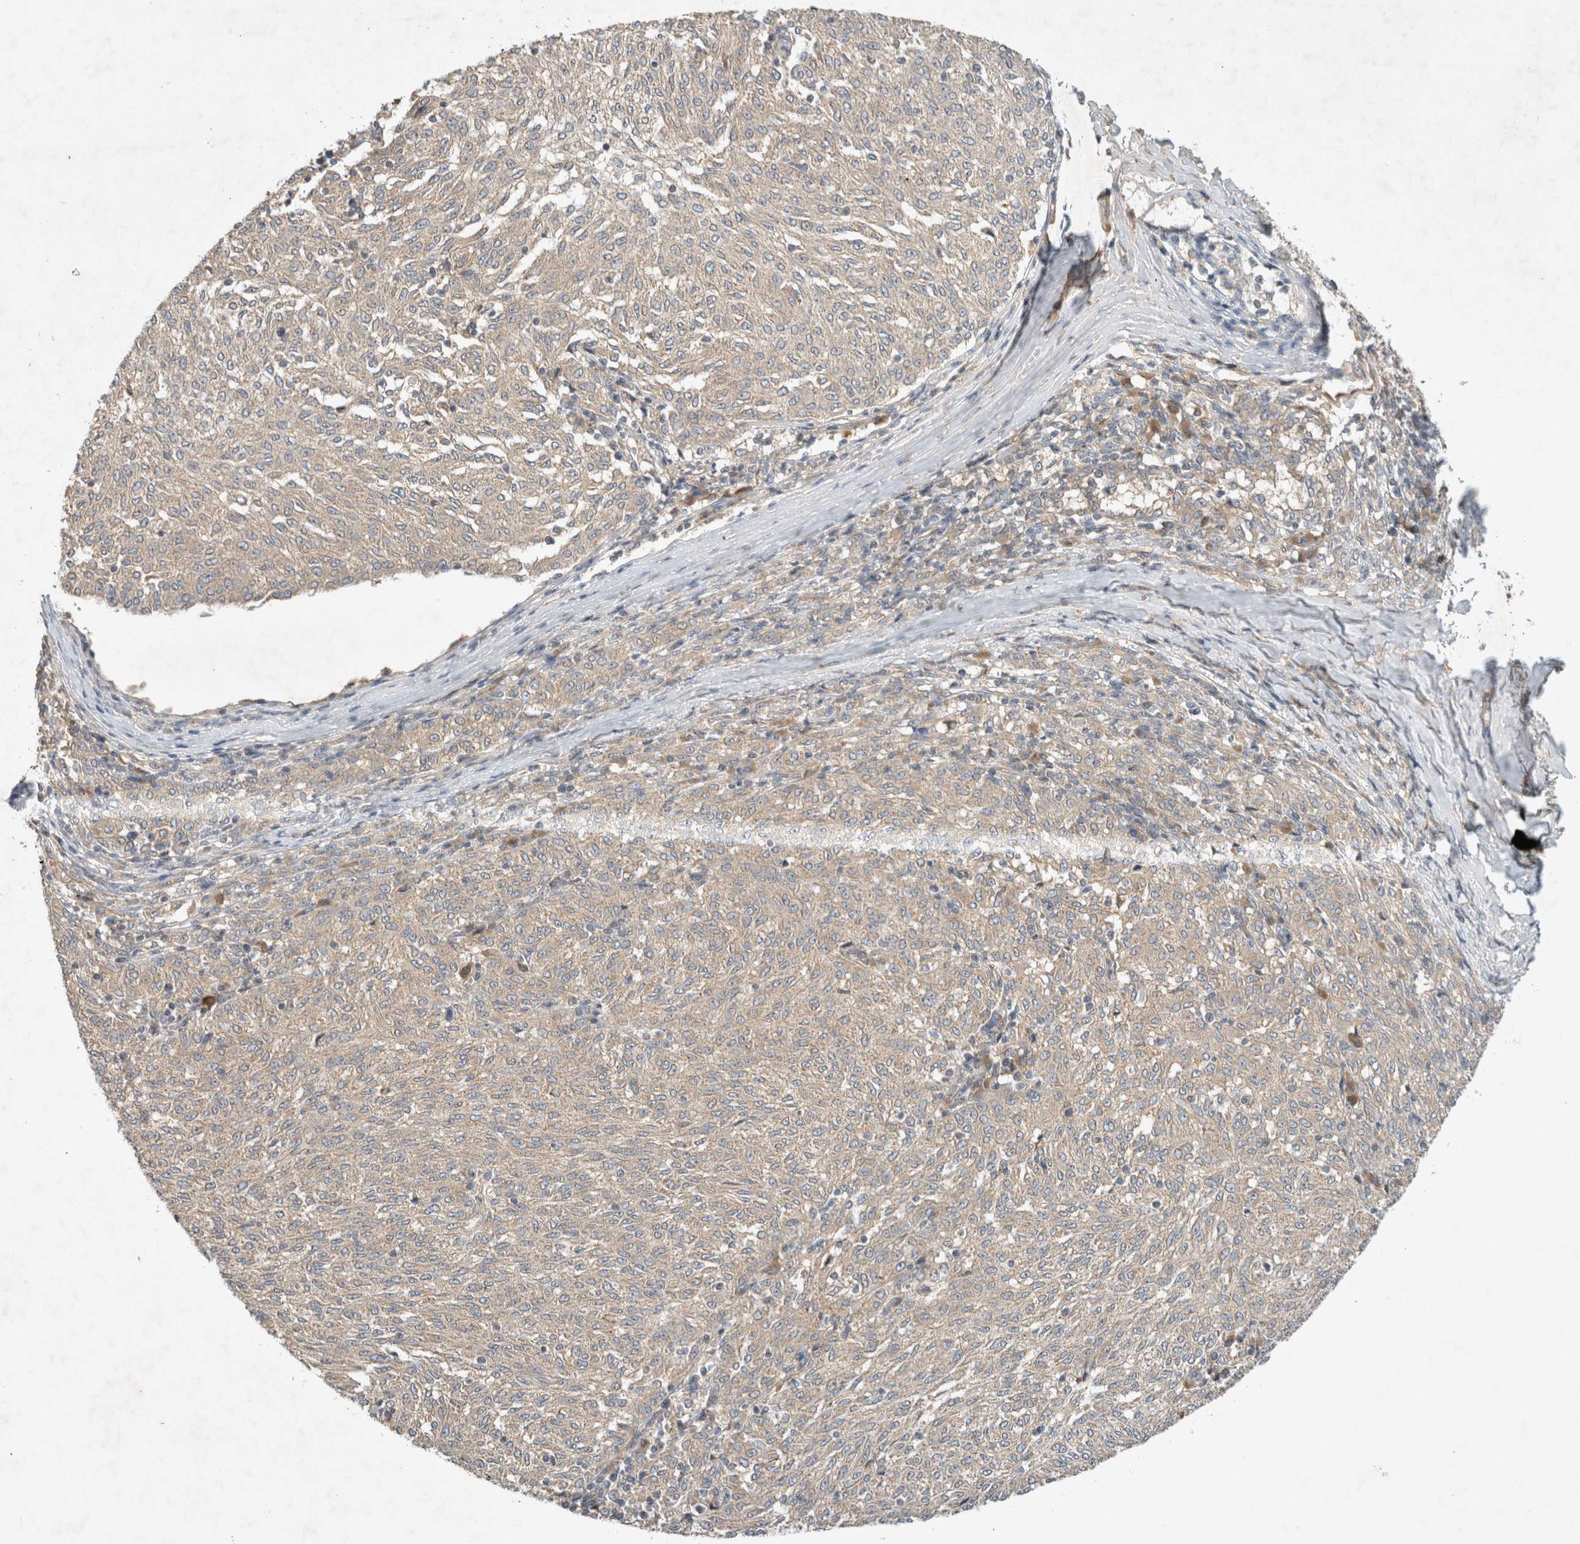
{"staining": {"intensity": "negative", "quantity": "none", "location": "none"}, "tissue": "melanoma", "cell_type": "Tumor cells", "image_type": "cancer", "snomed": [{"axis": "morphology", "description": "Malignant melanoma, NOS"}, {"axis": "topography", "description": "Skin"}], "caption": "An immunohistochemistry (IHC) histopathology image of malignant melanoma is shown. There is no staining in tumor cells of malignant melanoma.", "gene": "ARMC9", "patient": {"sex": "female", "age": 72}}